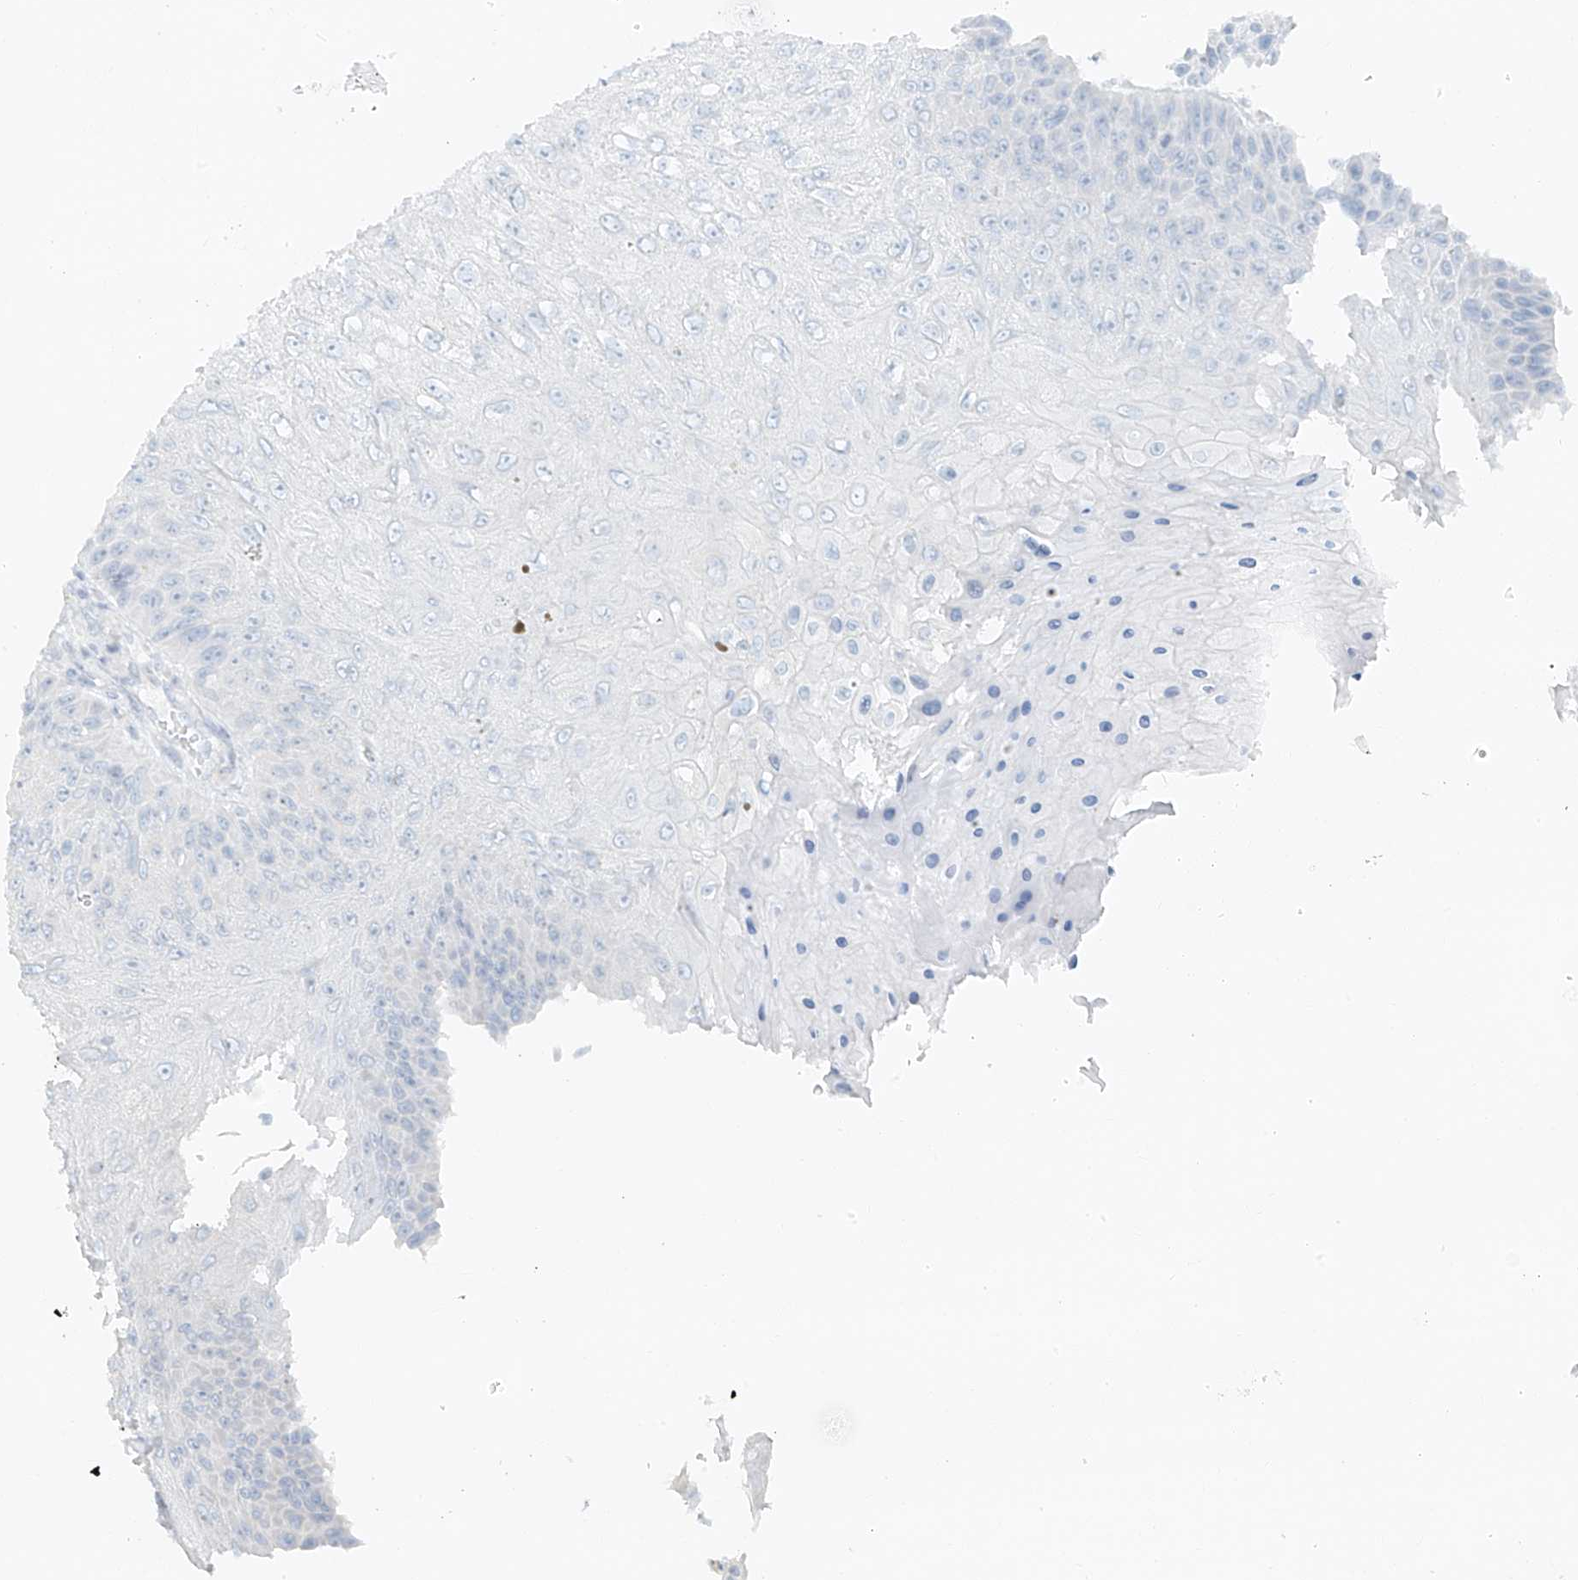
{"staining": {"intensity": "negative", "quantity": "none", "location": "none"}, "tissue": "skin cancer", "cell_type": "Tumor cells", "image_type": "cancer", "snomed": [{"axis": "morphology", "description": "Squamous cell carcinoma, NOS"}, {"axis": "topography", "description": "Skin"}], "caption": "This image is of skin cancer stained with immunohistochemistry to label a protein in brown with the nuclei are counter-stained blue. There is no positivity in tumor cells. (DAB immunohistochemistry visualized using brightfield microscopy, high magnification).", "gene": "ANKZF1", "patient": {"sex": "female", "age": 88}}